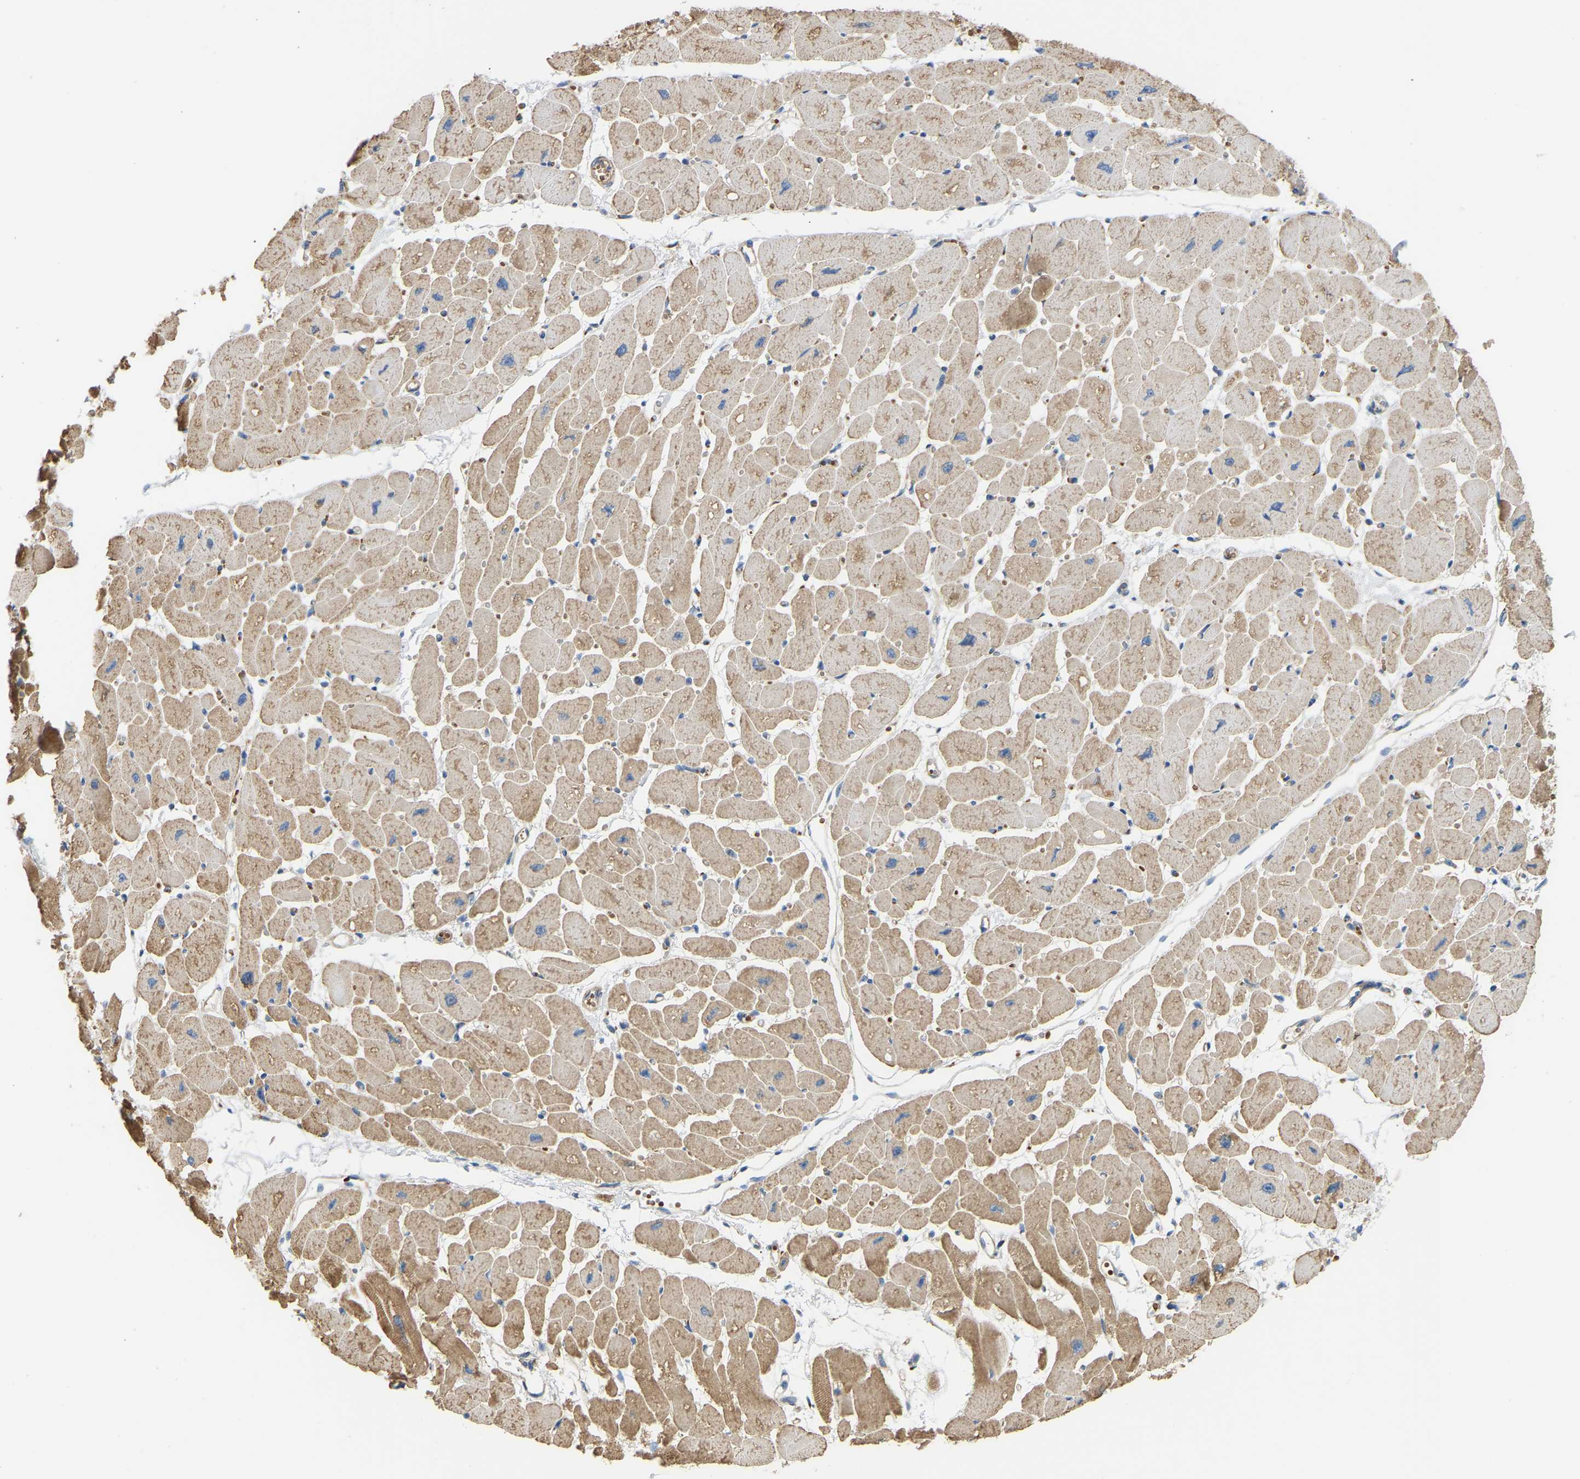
{"staining": {"intensity": "weak", "quantity": ">75%", "location": "cytoplasmic/membranous"}, "tissue": "heart muscle", "cell_type": "Cardiomyocytes", "image_type": "normal", "snomed": [{"axis": "morphology", "description": "Normal tissue, NOS"}, {"axis": "topography", "description": "Heart"}], "caption": "Immunohistochemistry (IHC) histopathology image of benign heart muscle stained for a protein (brown), which exhibits low levels of weak cytoplasmic/membranous expression in about >75% of cardiomyocytes.", "gene": "YIPF2", "patient": {"sex": "female", "age": 54}}